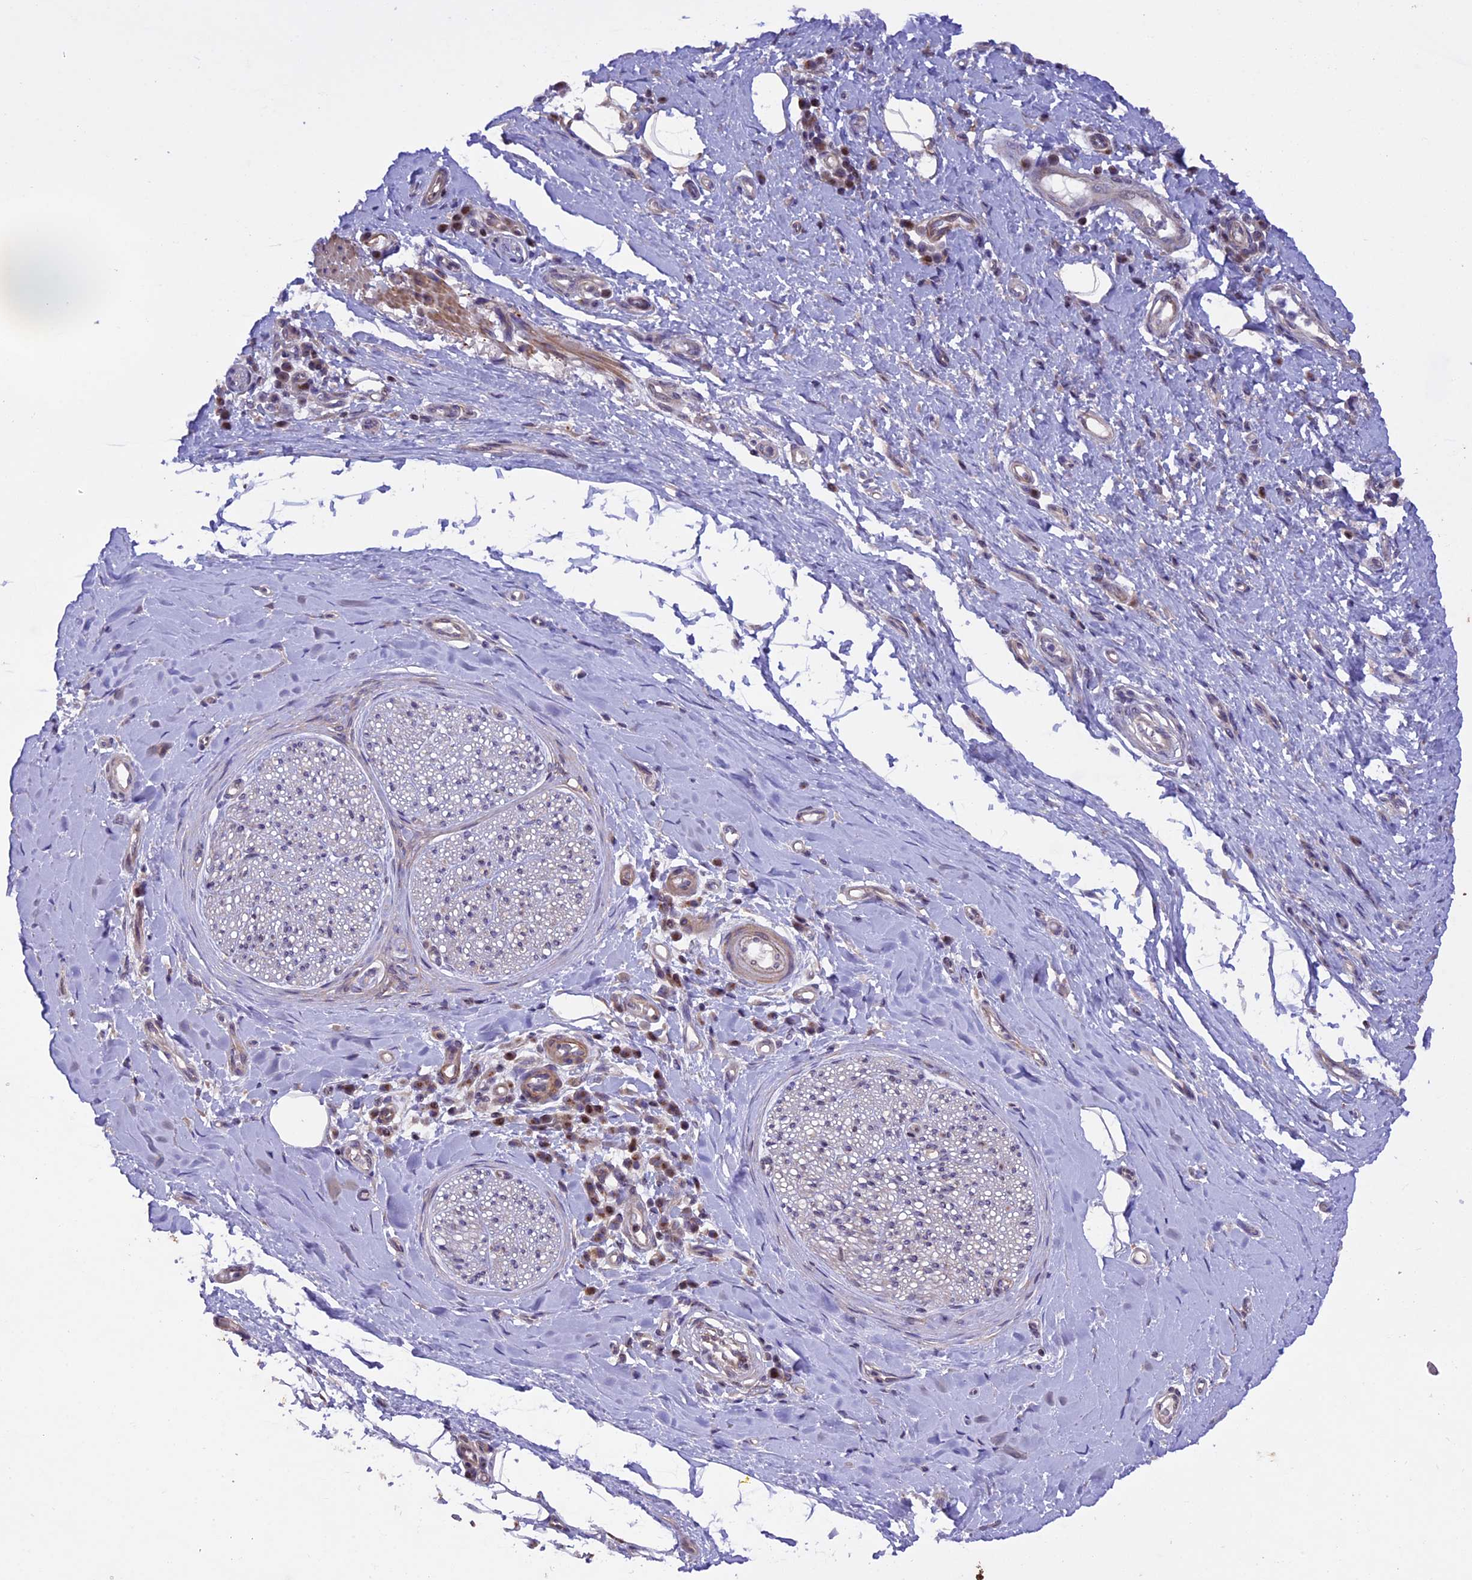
{"staining": {"intensity": "negative", "quantity": "none", "location": "none"}, "tissue": "adipose tissue", "cell_type": "Adipocytes", "image_type": "normal", "snomed": [{"axis": "morphology", "description": "Normal tissue, NOS"}, {"axis": "morphology", "description": "Adenocarcinoma, NOS"}, {"axis": "topography", "description": "Esophagus"}, {"axis": "topography", "description": "Stomach, upper"}, {"axis": "topography", "description": "Peripheral nerve tissue"}], "caption": "There is no significant positivity in adipocytes of adipose tissue.", "gene": "MAN2C1", "patient": {"sex": "male", "age": 62}}